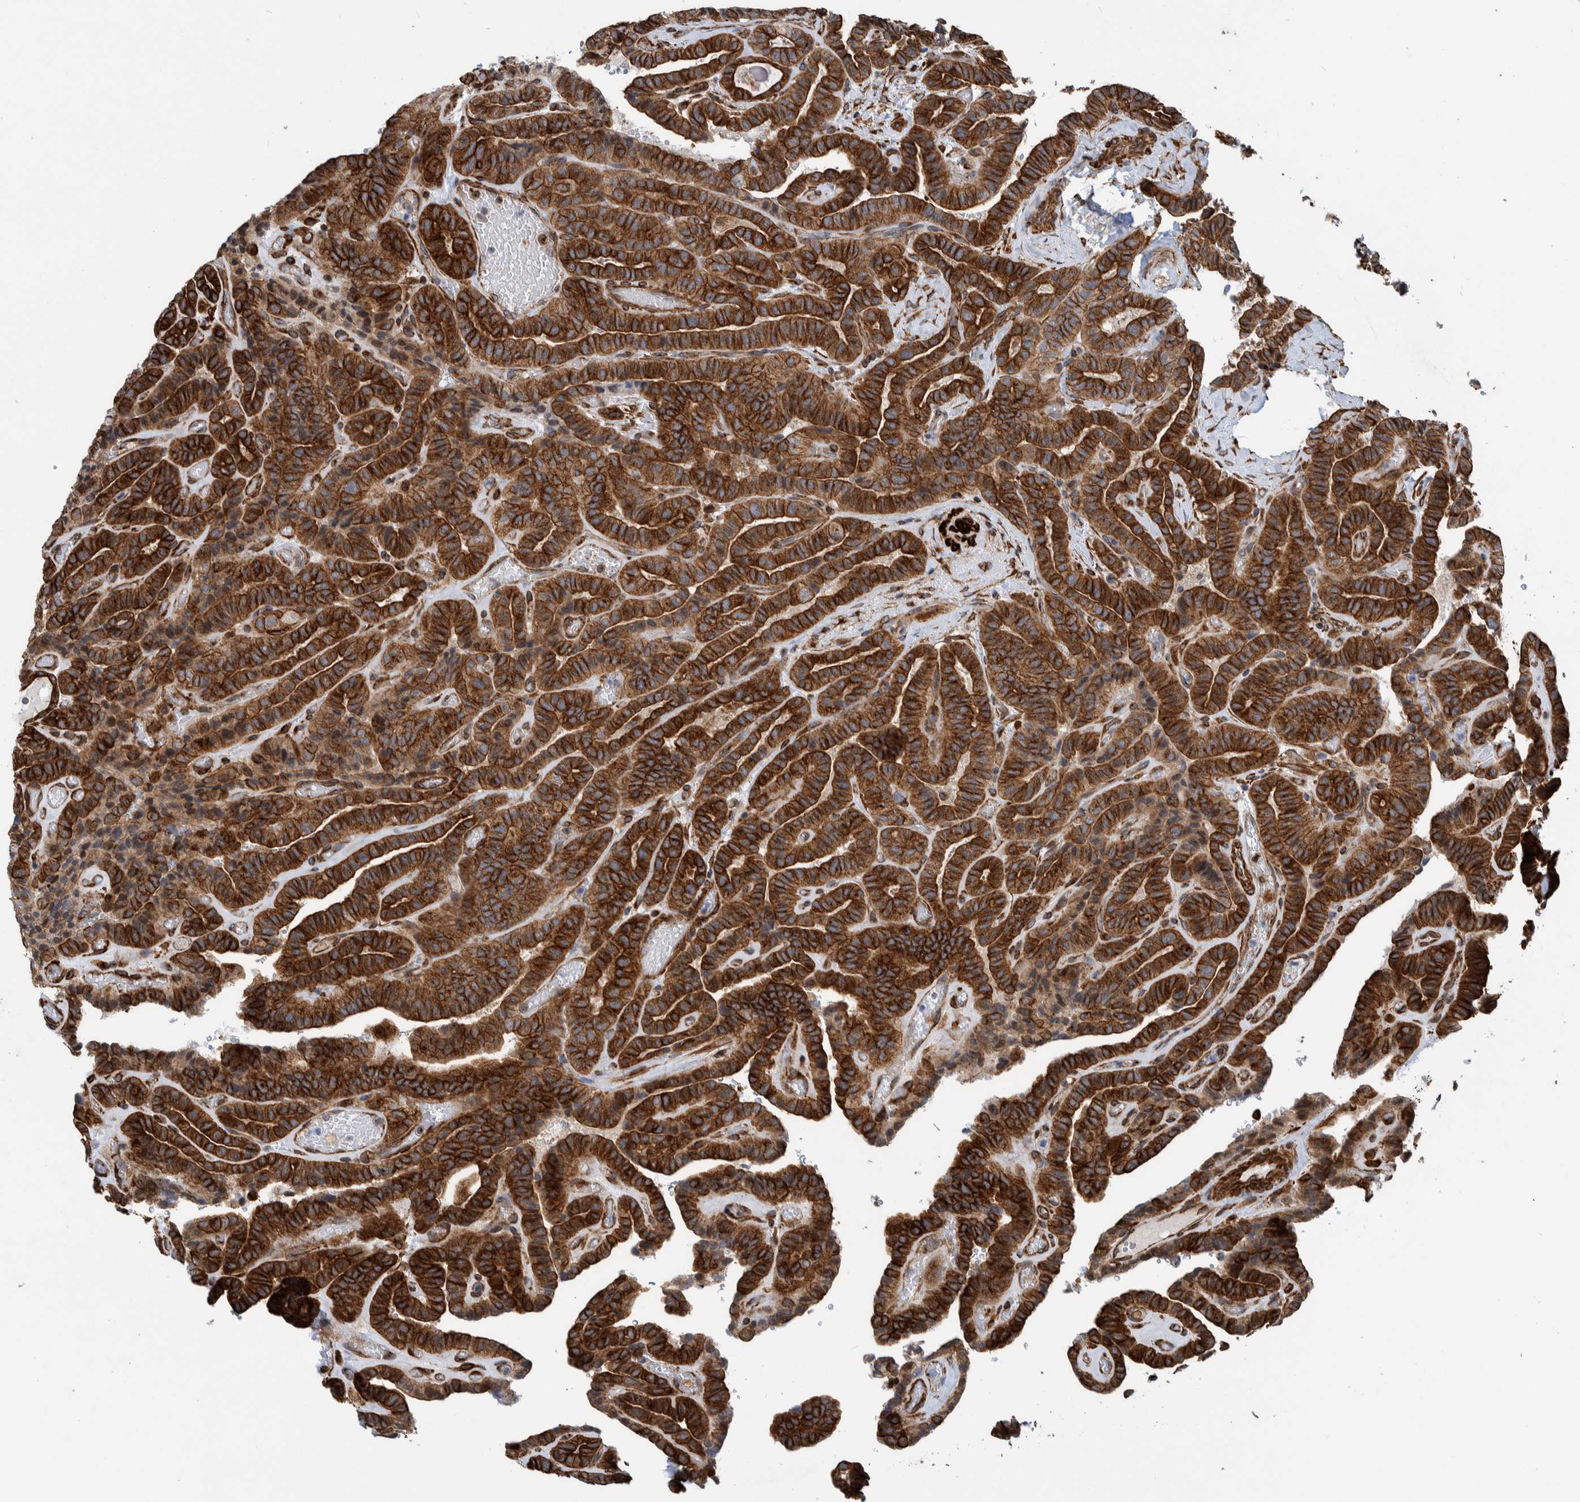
{"staining": {"intensity": "strong", "quantity": ">75%", "location": "cytoplasmic/membranous"}, "tissue": "thyroid cancer", "cell_type": "Tumor cells", "image_type": "cancer", "snomed": [{"axis": "morphology", "description": "Papillary adenocarcinoma, NOS"}, {"axis": "topography", "description": "Thyroid gland"}], "caption": "IHC image of neoplastic tissue: papillary adenocarcinoma (thyroid) stained using immunohistochemistry (IHC) shows high levels of strong protein expression localized specifically in the cytoplasmic/membranous of tumor cells, appearing as a cytoplasmic/membranous brown color.", "gene": "CCDC57", "patient": {"sex": "male", "age": 77}}